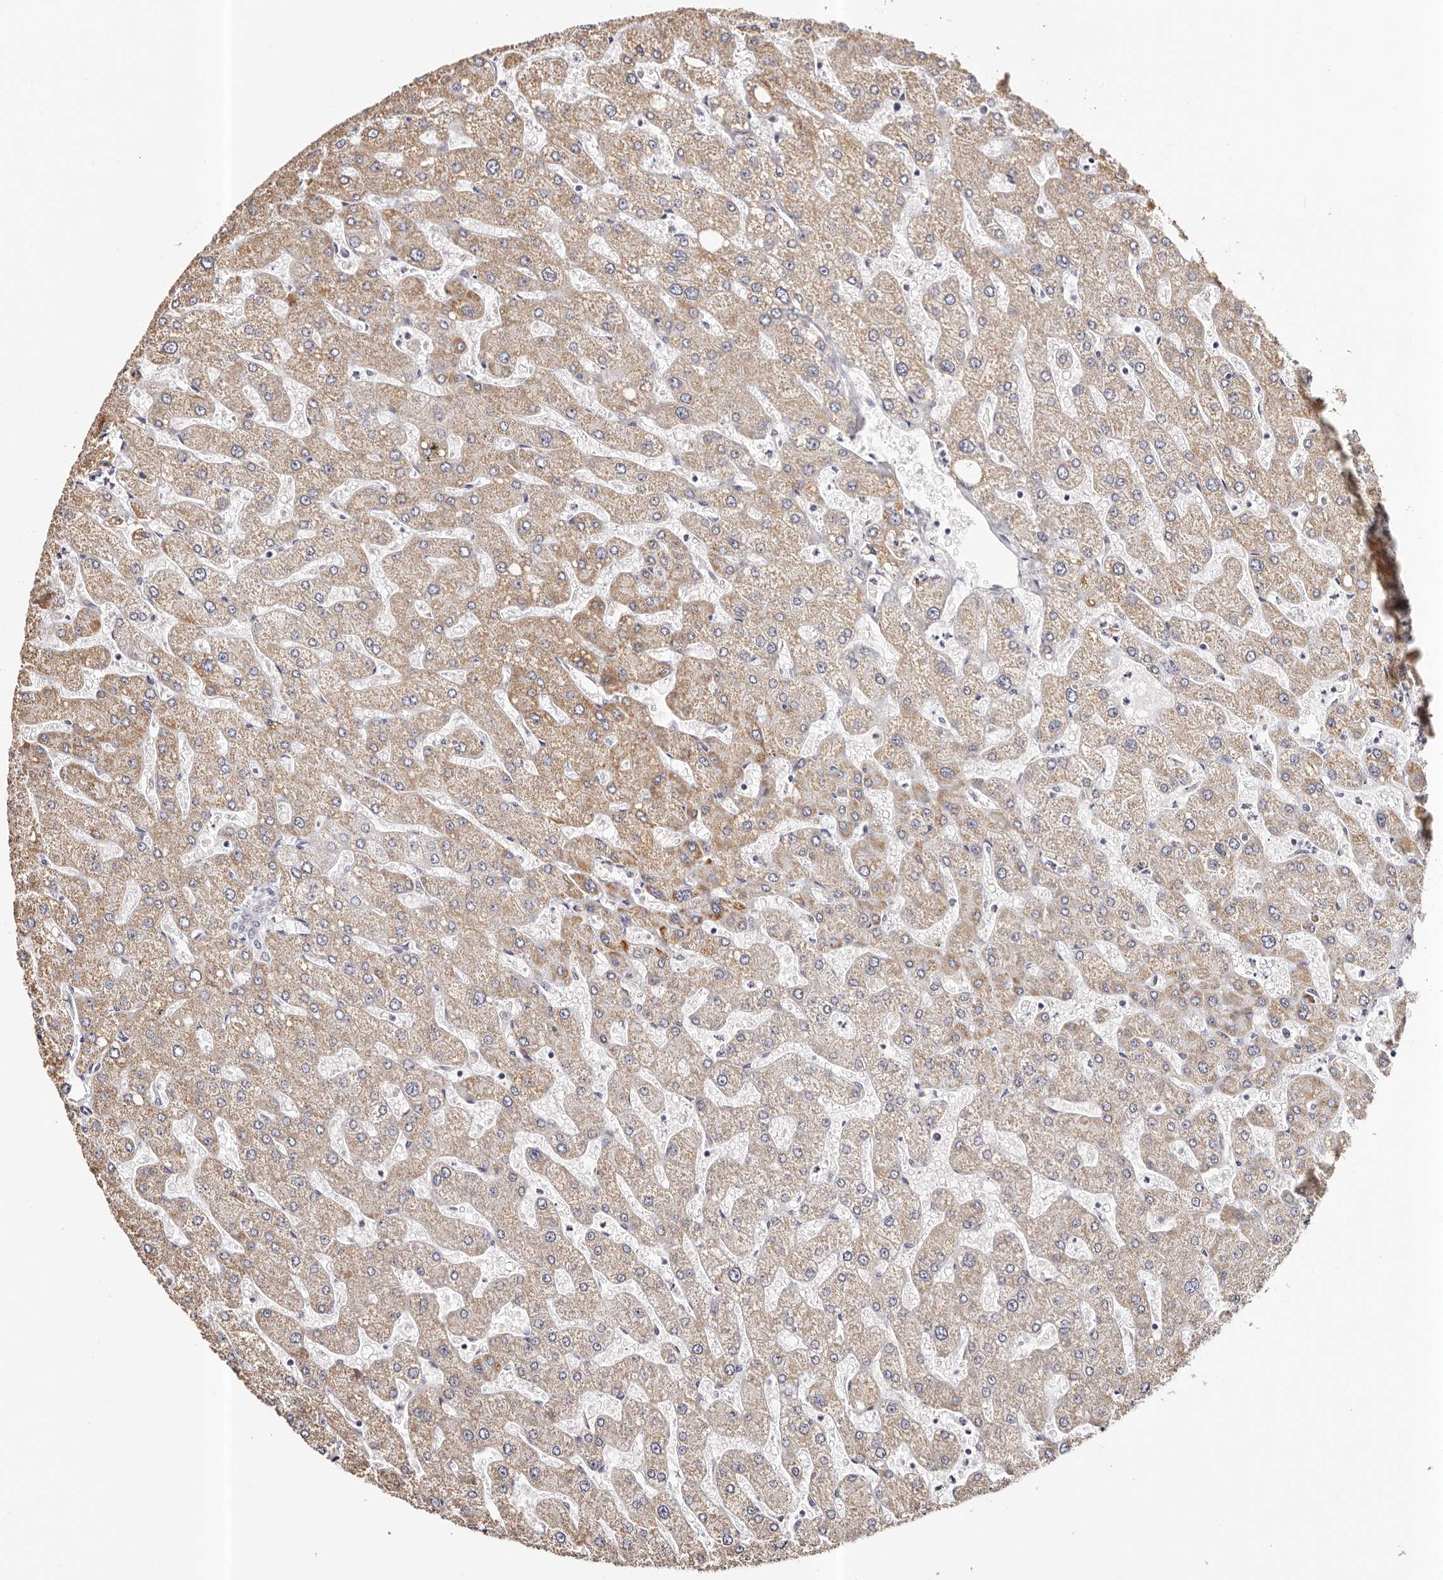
{"staining": {"intensity": "negative", "quantity": "none", "location": "none"}, "tissue": "liver", "cell_type": "Cholangiocytes", "image_type": "normal", "snomed": [{"axis": "morphology", "description": "Normal tissue, NOS"}, {"axis": "topography", "description": "Liver"}], "caption": "Immunohistochemistry (IHC) photomicrograph of unremarkable liver: human liver stained with DAB exhibits no significant protein expression in cholangiocytes. The staining is performed using DAB brown chromogen with nuclei counter-stained in using hematoxylin.", "gene": "ROM1", "patient": {"sex": "male", "age": 55}}